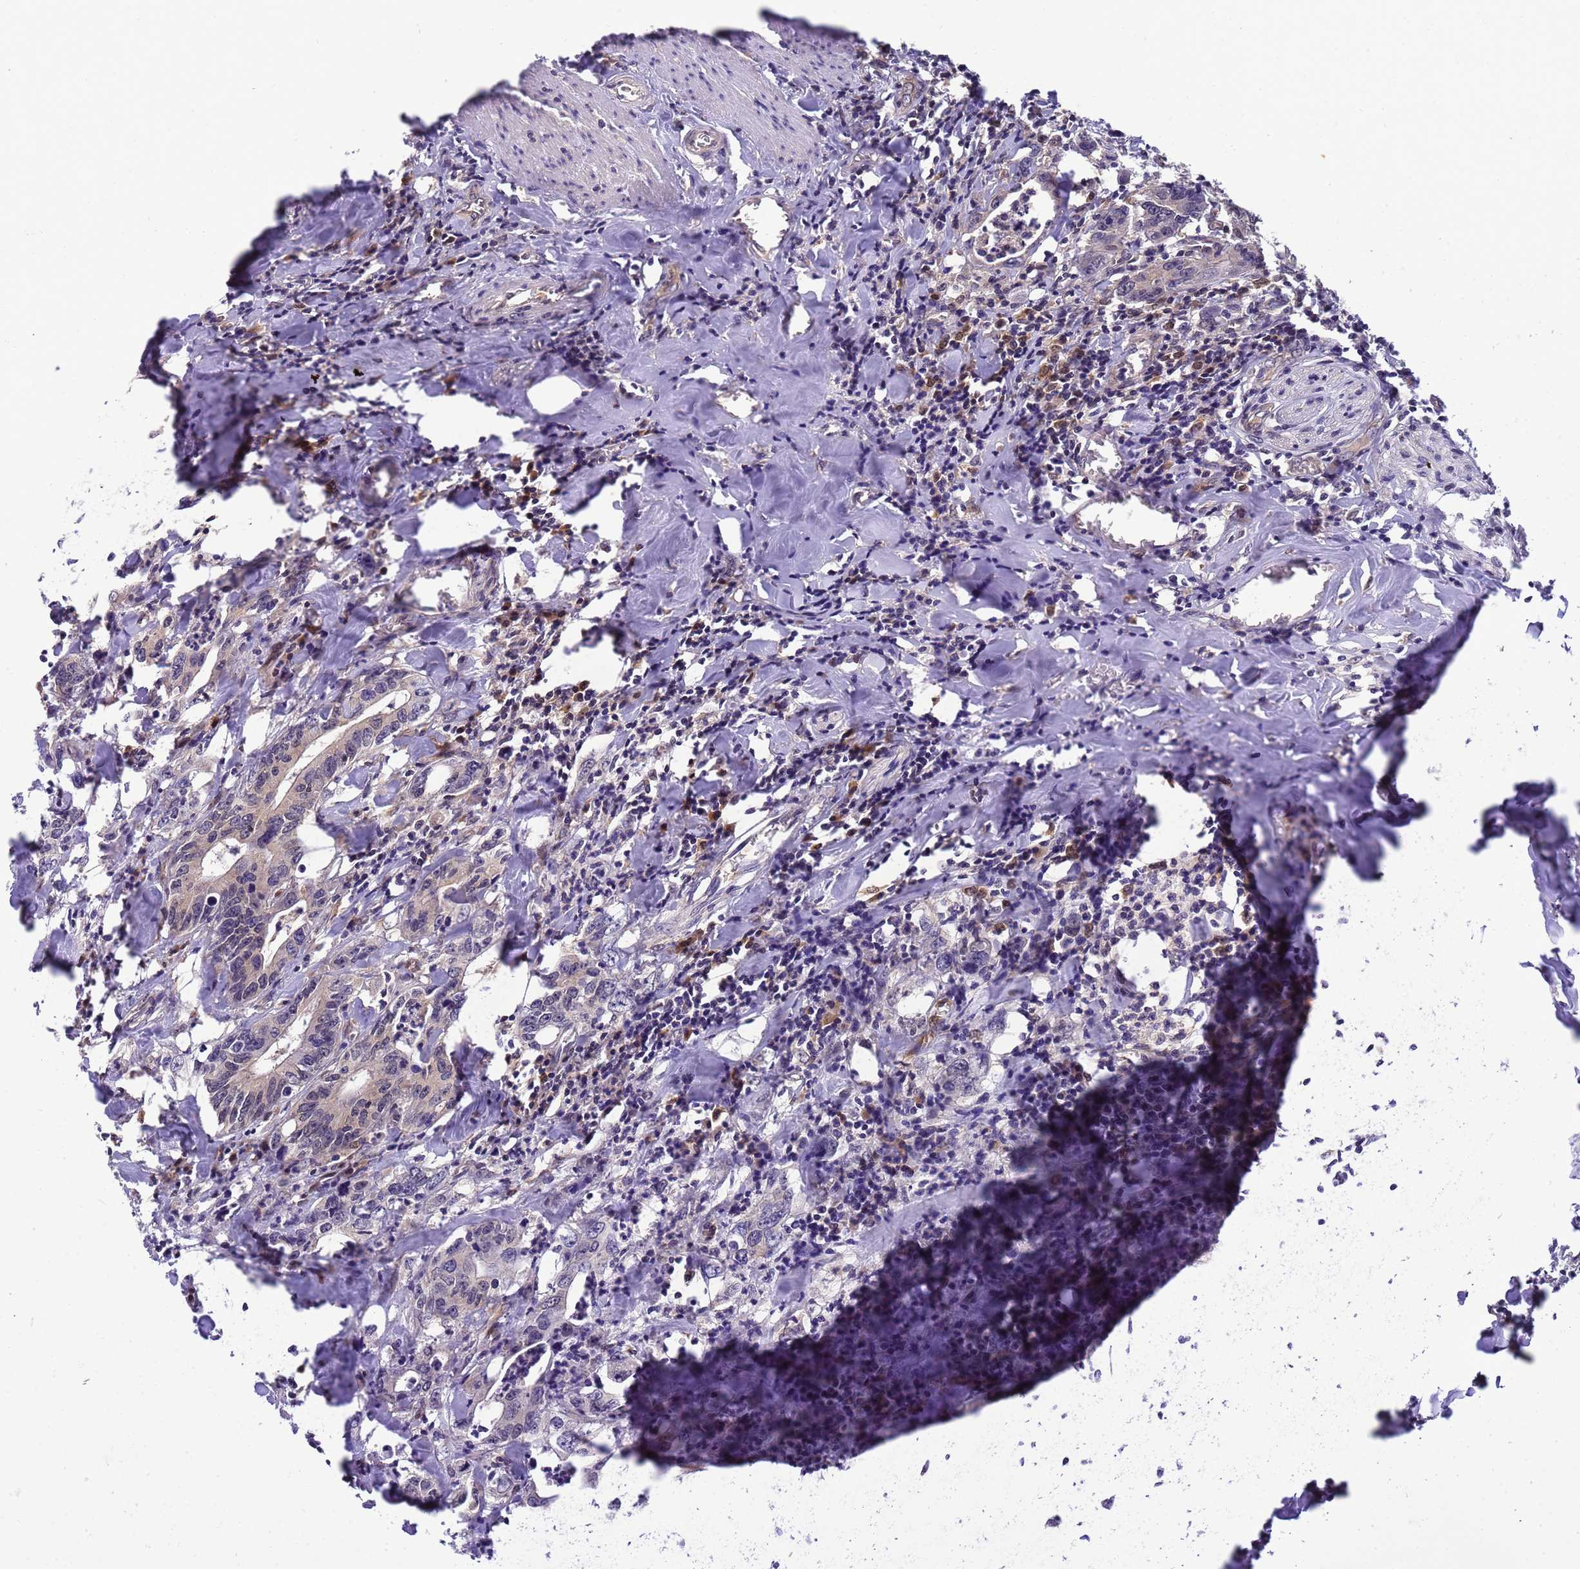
{"staining": {"intensity": "weak", "quantity": "25%-75%", "location": "cytoplasmic/membranous"}, "tissue": "colorectal cancer", "cell_type": "Tumor cells", "image_type": "cancer", "snomed": [{"axis": "morphology", "description": "Adenocarcinoma, NOS"}, {"axis": "topography", "description": "Colon"}], "caption": "Protein expression analysis of colorectal adenocarcinoma displays weak cytoplasmic/membranous staining in about 25%-75% of tumor cells. (DAB (3,3'-diaminobenzidine) IHC with brightfield microscopy, high magnification).", "gene": "DDI2", "patient": {"sex": "female", "age": 75}}